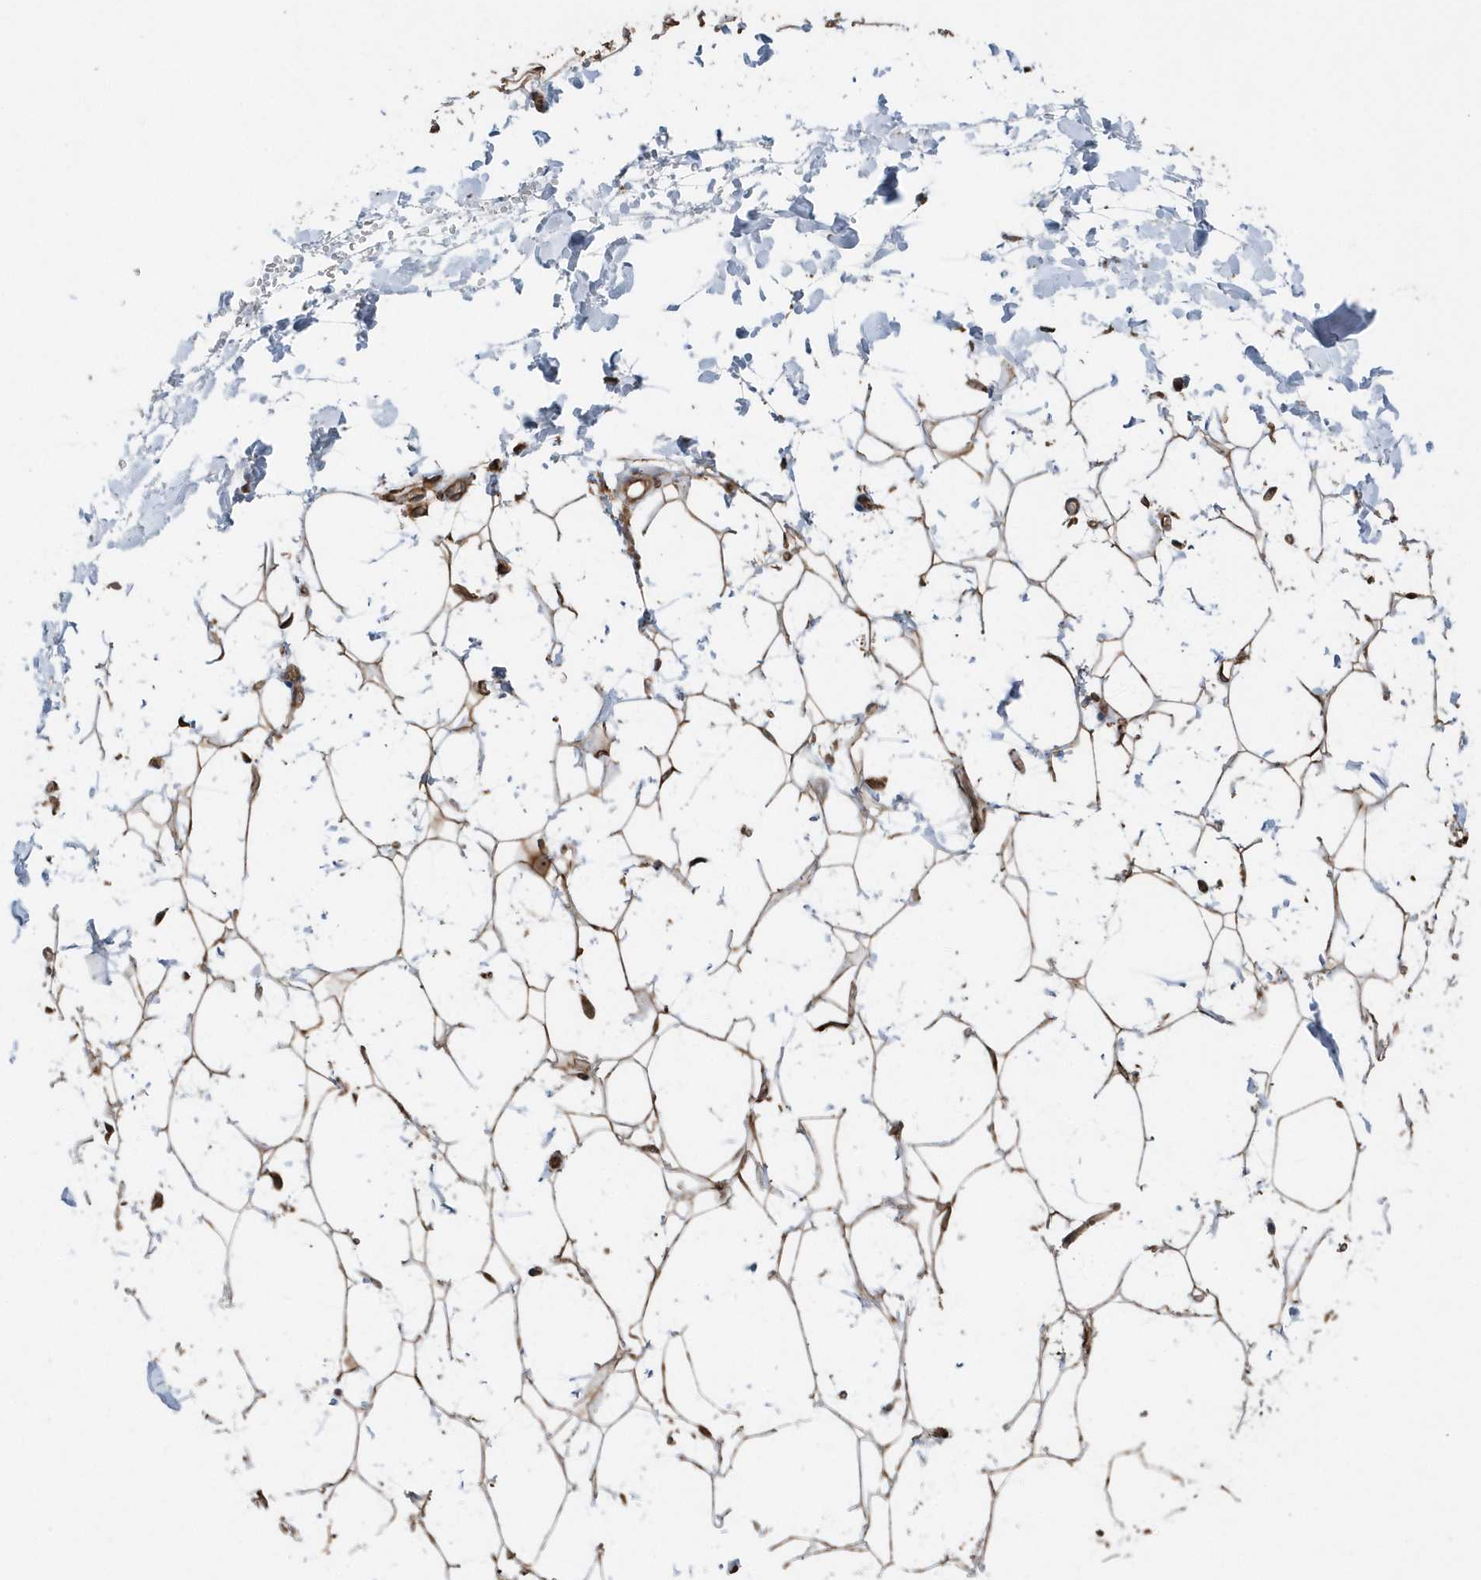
{"staining": {"intensity": "strong", "quantity": ">75%", "location": "cytoplasmic/membranous"}, "tissue": "adipose tissue", "cell_type": "Adipocytes", "image_type": "normal", "snomed": [{"axis": "morphology", "description": "Normal tissue, NOS"}, {"axis": "topography", "description": "Breast"}], "caption": "Benign adipose tissue exhibits strong cytoplasmic/membranous staining in about >75% of adipocytes, visualized by immunohistochemistry. (brown staining indicates protein expression, while blue staining denotes nuclei).", "gene": "MCC", "patient": {"sex": "female", "age": 26}}